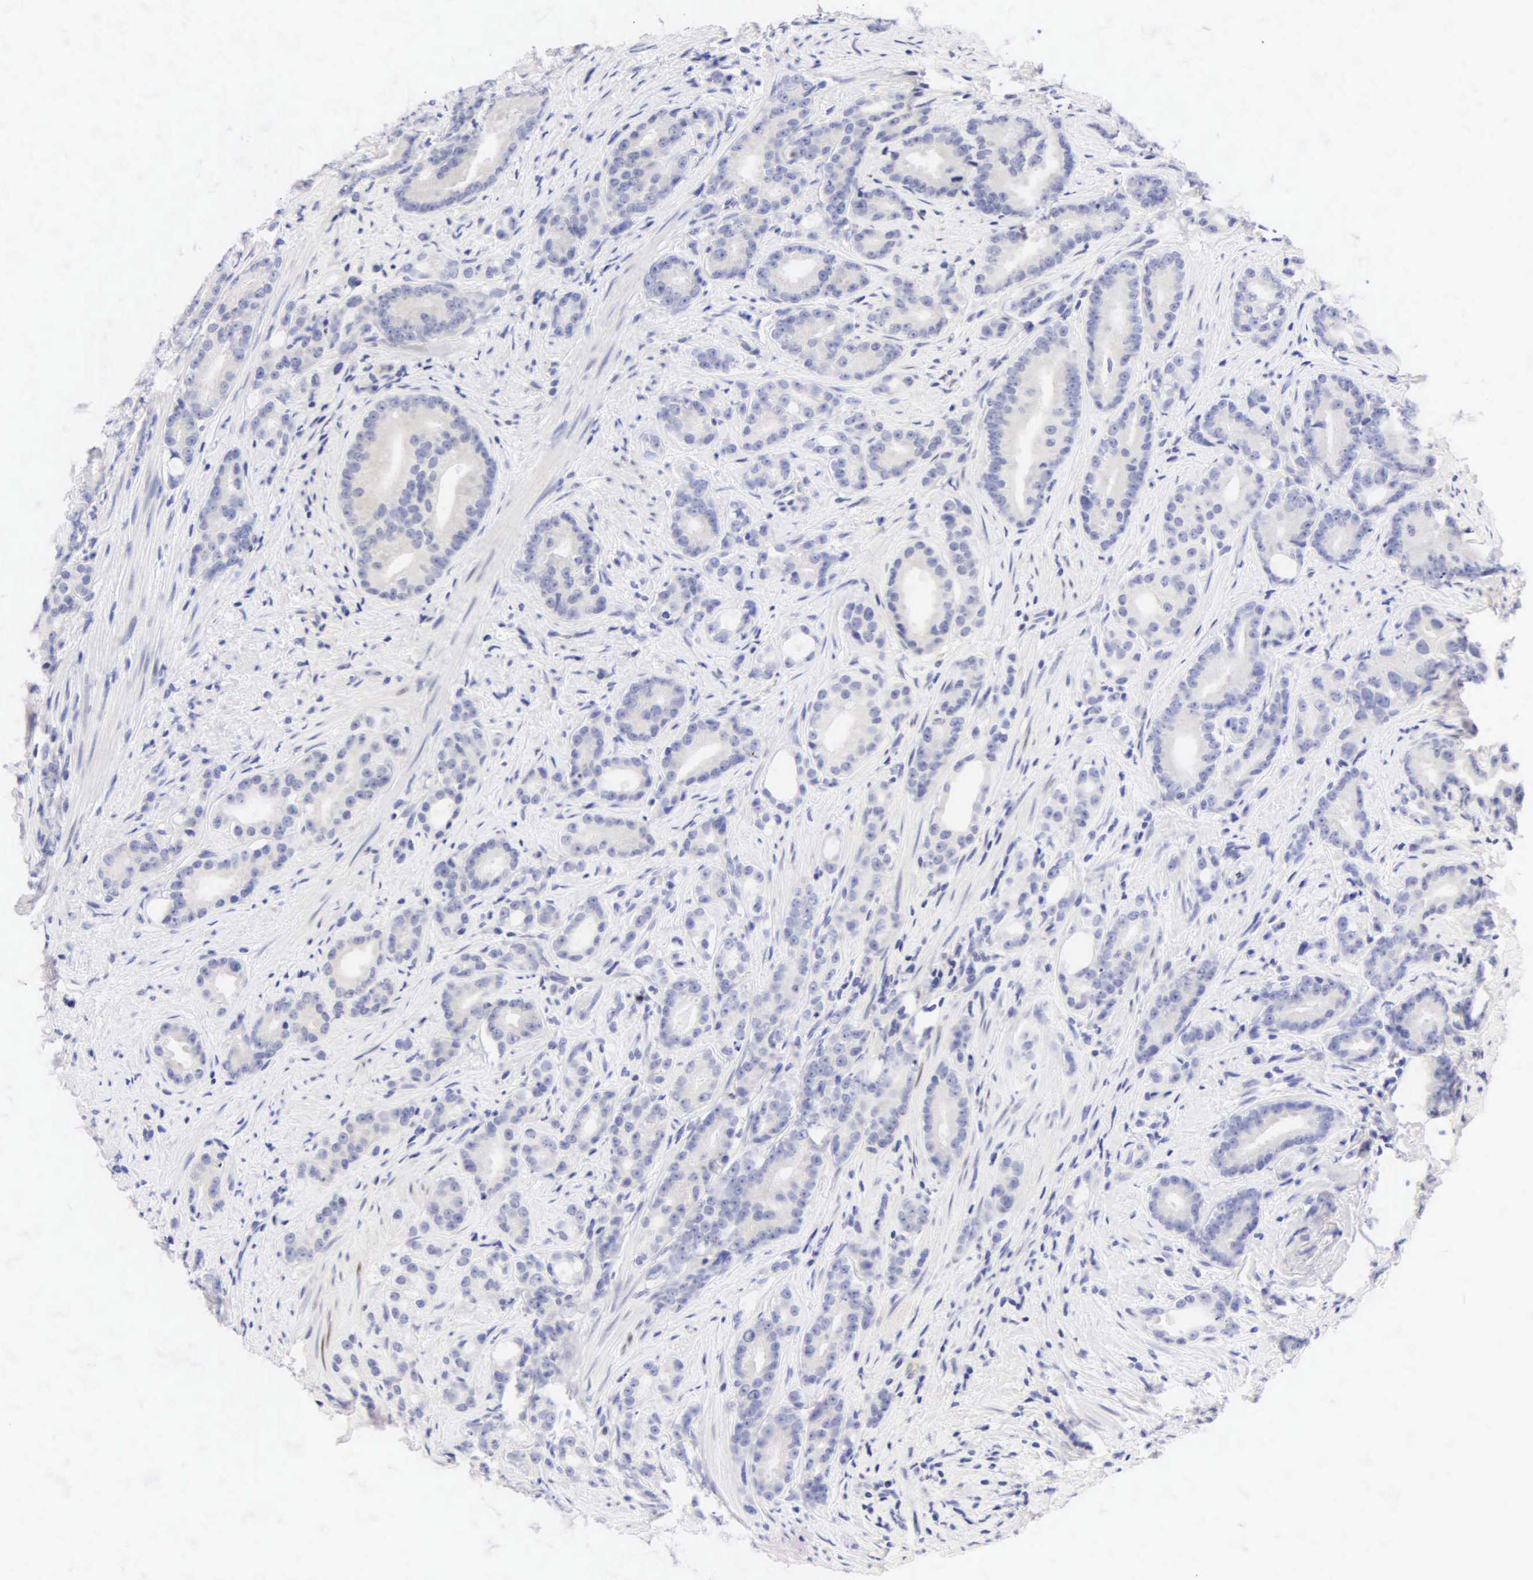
{"staining": {"intensity": "negative", "quantity": "none", "location": "none"}, "tissue": "prostate cancer", "cell_type": "Tumor cells", "image_type": "cancer", "snomed": [{"axis": "morphology", "description": "Adenocarcinoma, Medium grade"}, {"axis": "topography", "description": "Prostate"}], "caption": "An immunohistochemistry (IHC) histopathology image of prostate adenocarcinoma (medium-grade) is shown. There is no staining in tumor cells of prostate adenocarcinoma (medium-grade). Brightfield microscopy of immunohistochemistry (IHC) stained with DAB (3,3'-diaminobenzidine) (brown) and hematoxylin (blue), captured at high magnification.", "gene": "PGR", "patient": {"sex": "male", "age": 59}}